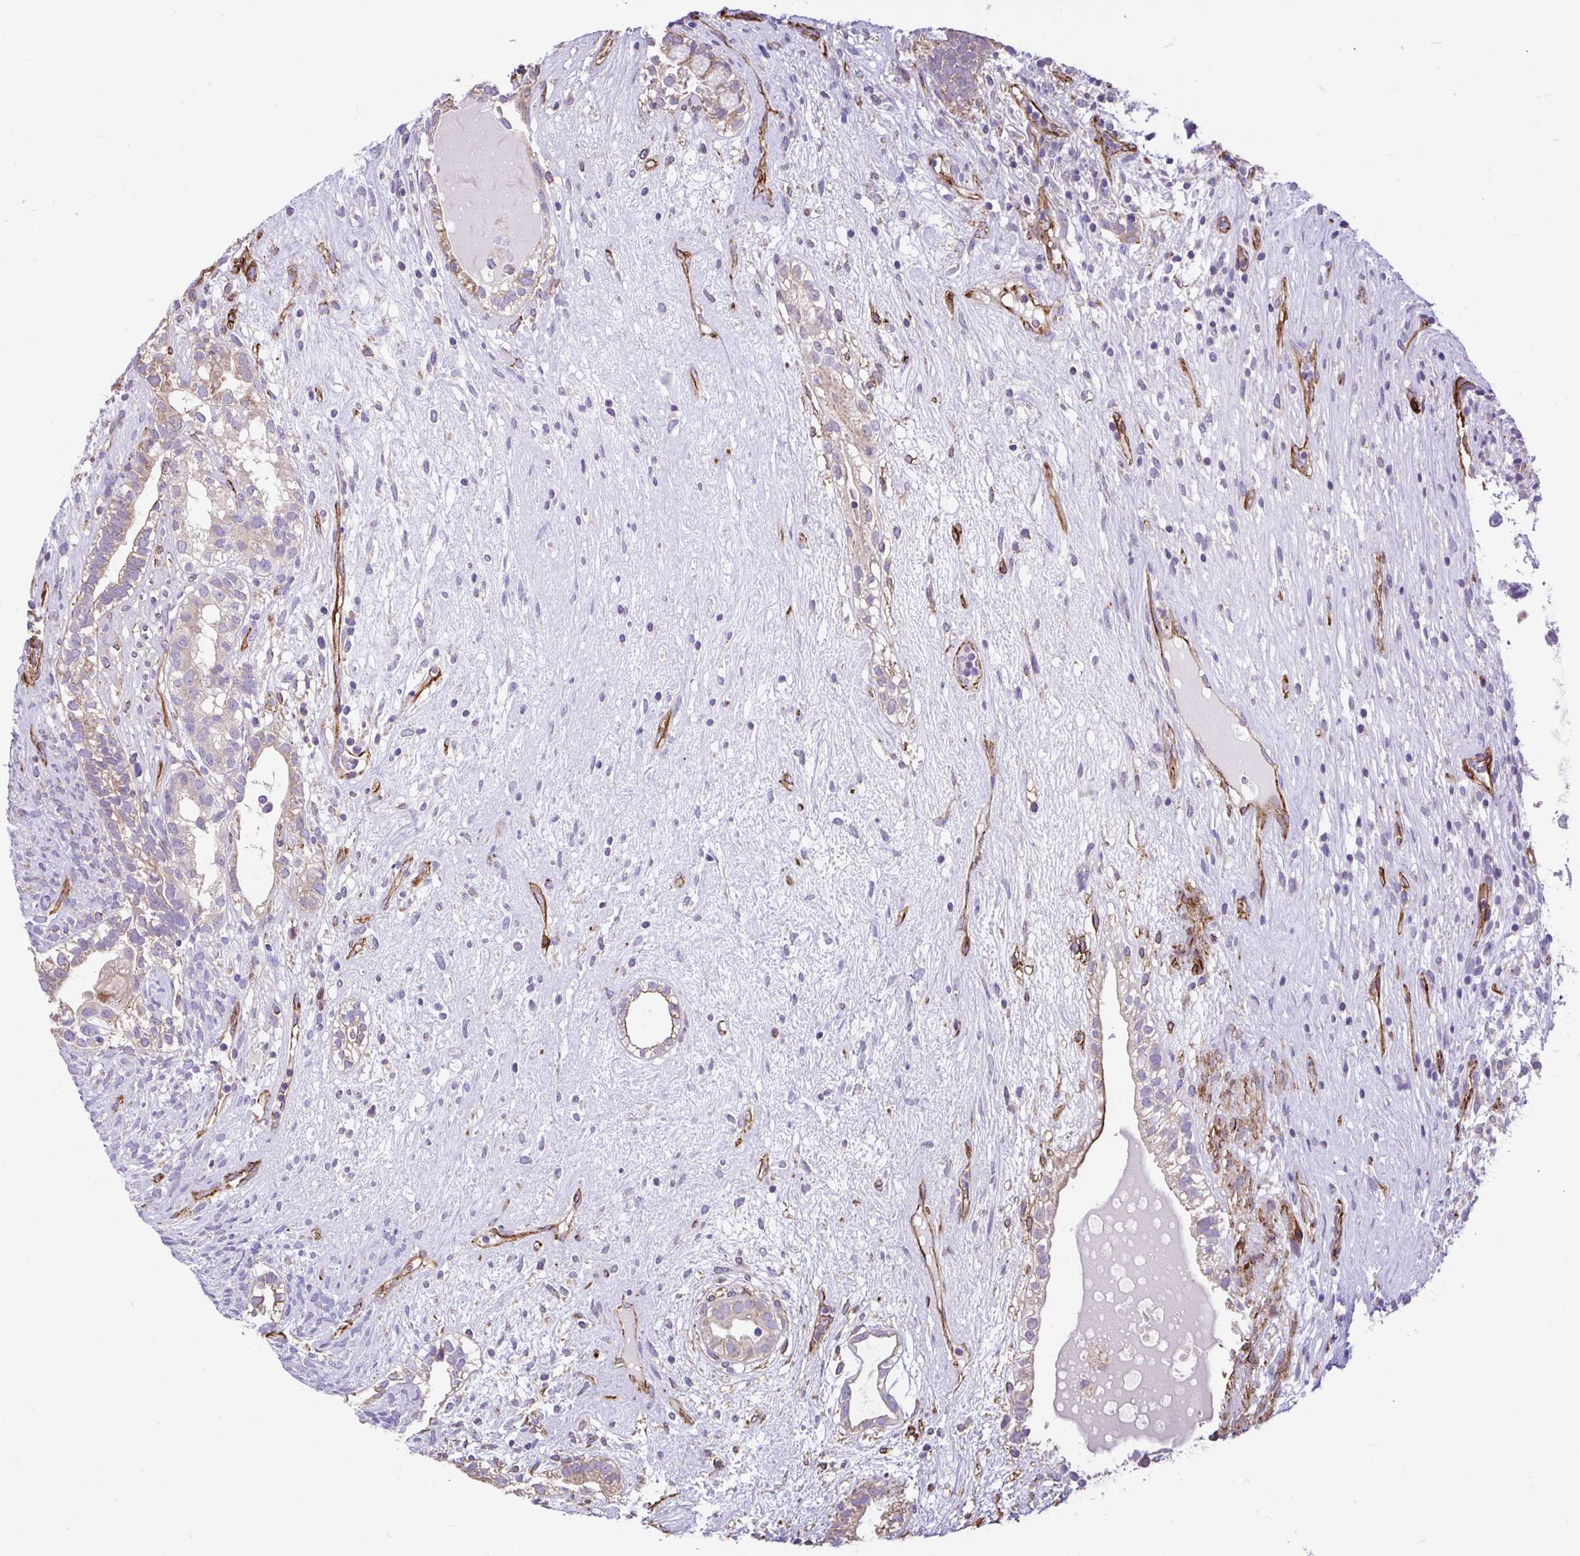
{"staining": {"intensity": "negative", "quantity": "none", "location": "none"}, "tissue": "testis cancer", "cell_type": "Tumor cells", "image_type": "cancer", "snomed": [{"axis": "morphology", "description": "Seminoma, NOS"}, {"axis": "morphology", "description": "Carcinoma, Embryonal, NOS"}, {"axis": "topography", "description": "Testis"}], "caption": "Protein analysis of testis seminoma demonstrates no significant expression in tumor cells.", "gene": "PTPRK", "patient": {"sex": "male", "age": 41}}